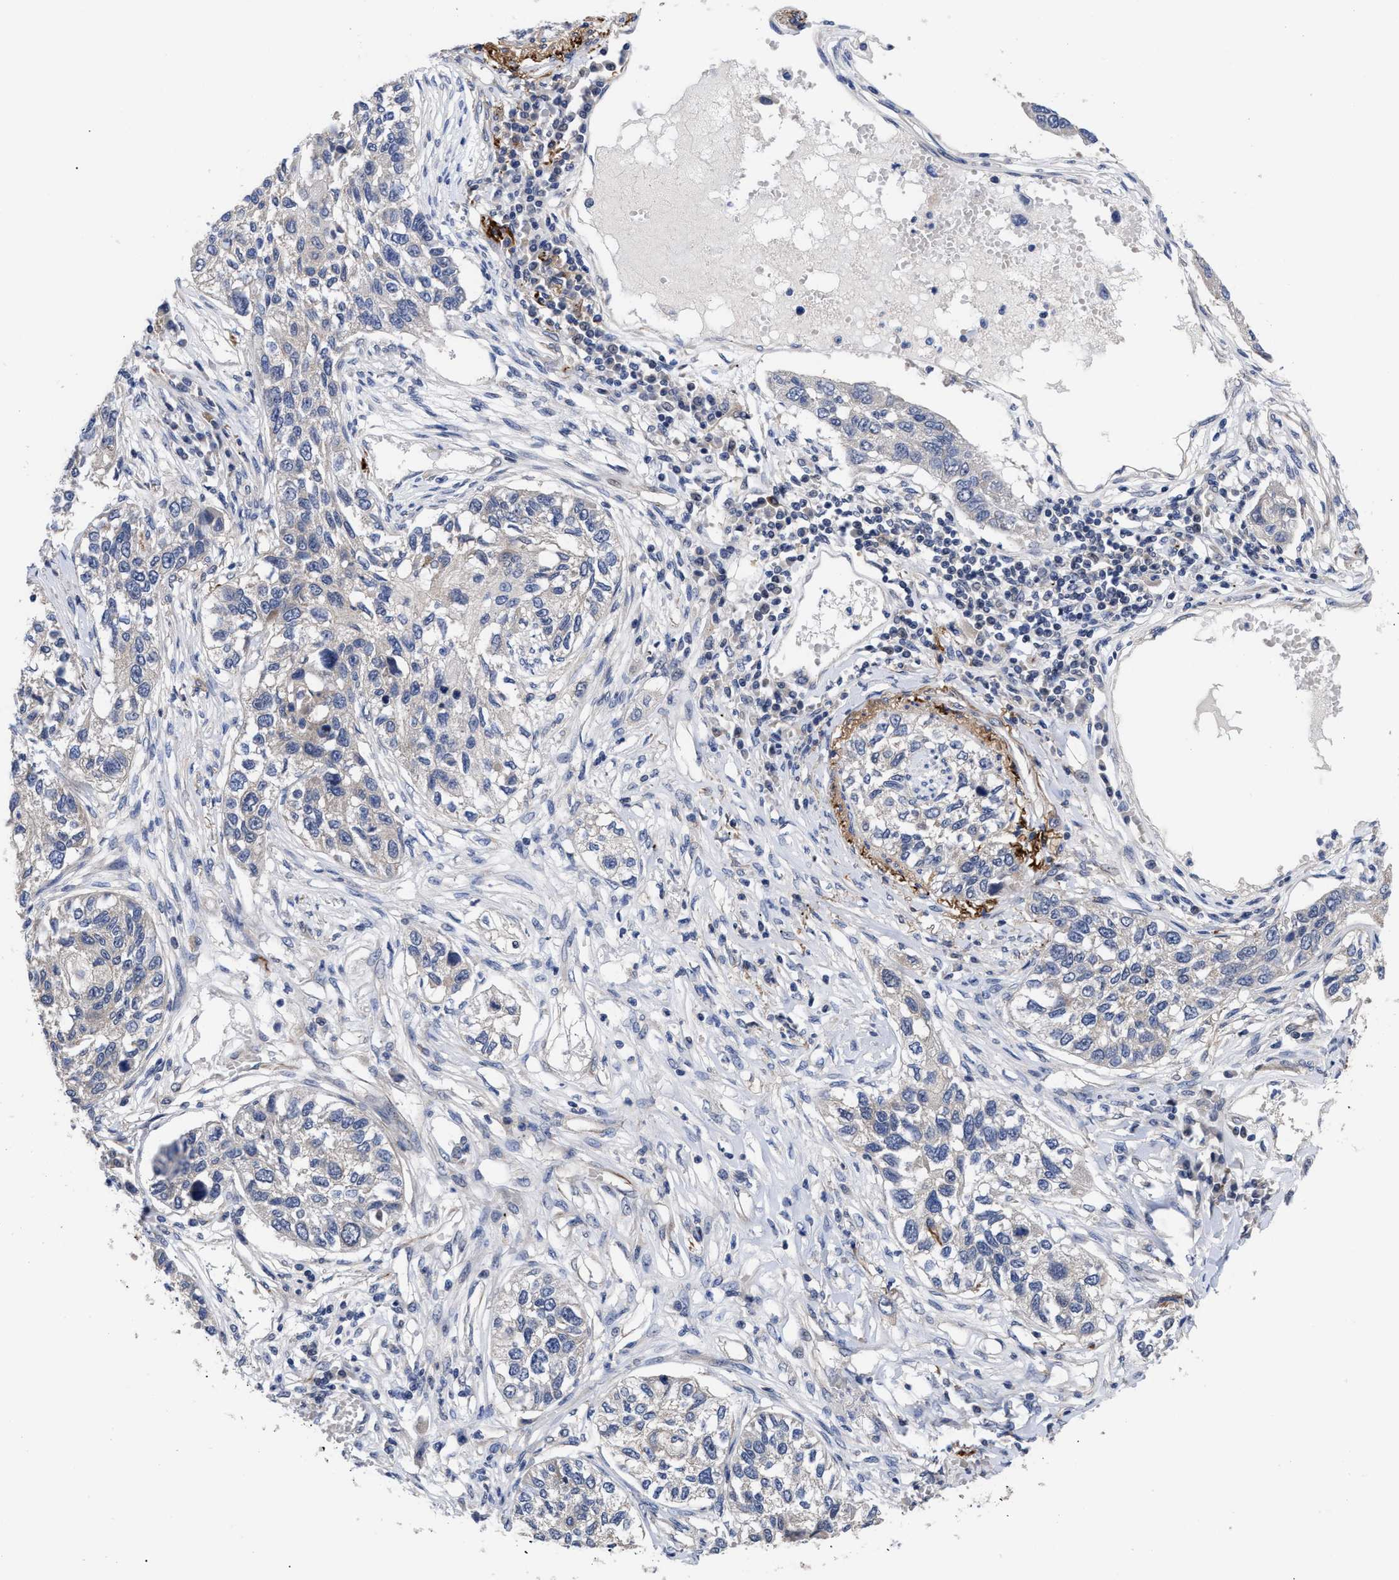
{"staining": {"intensity": "negative", "quantity": "none", "location": "none"}, "tissue": "lung cancer", "cell_type": "Tumor cells", "image_type": "cancer", "snomed": [{"axis": "morphology", "description": "Squamous cell carcinoma, NOS"}, {"axis": "topography", "description": "Lung"}], "caption": "A high-resolution image shows immunohistochemistry (IHC) staining of lung cancer (squamous cell carcinoma), which reveals no significant expression in tumor cells.", "gene": "CCN5", "patient": {"sex": "male", "age": 71}}